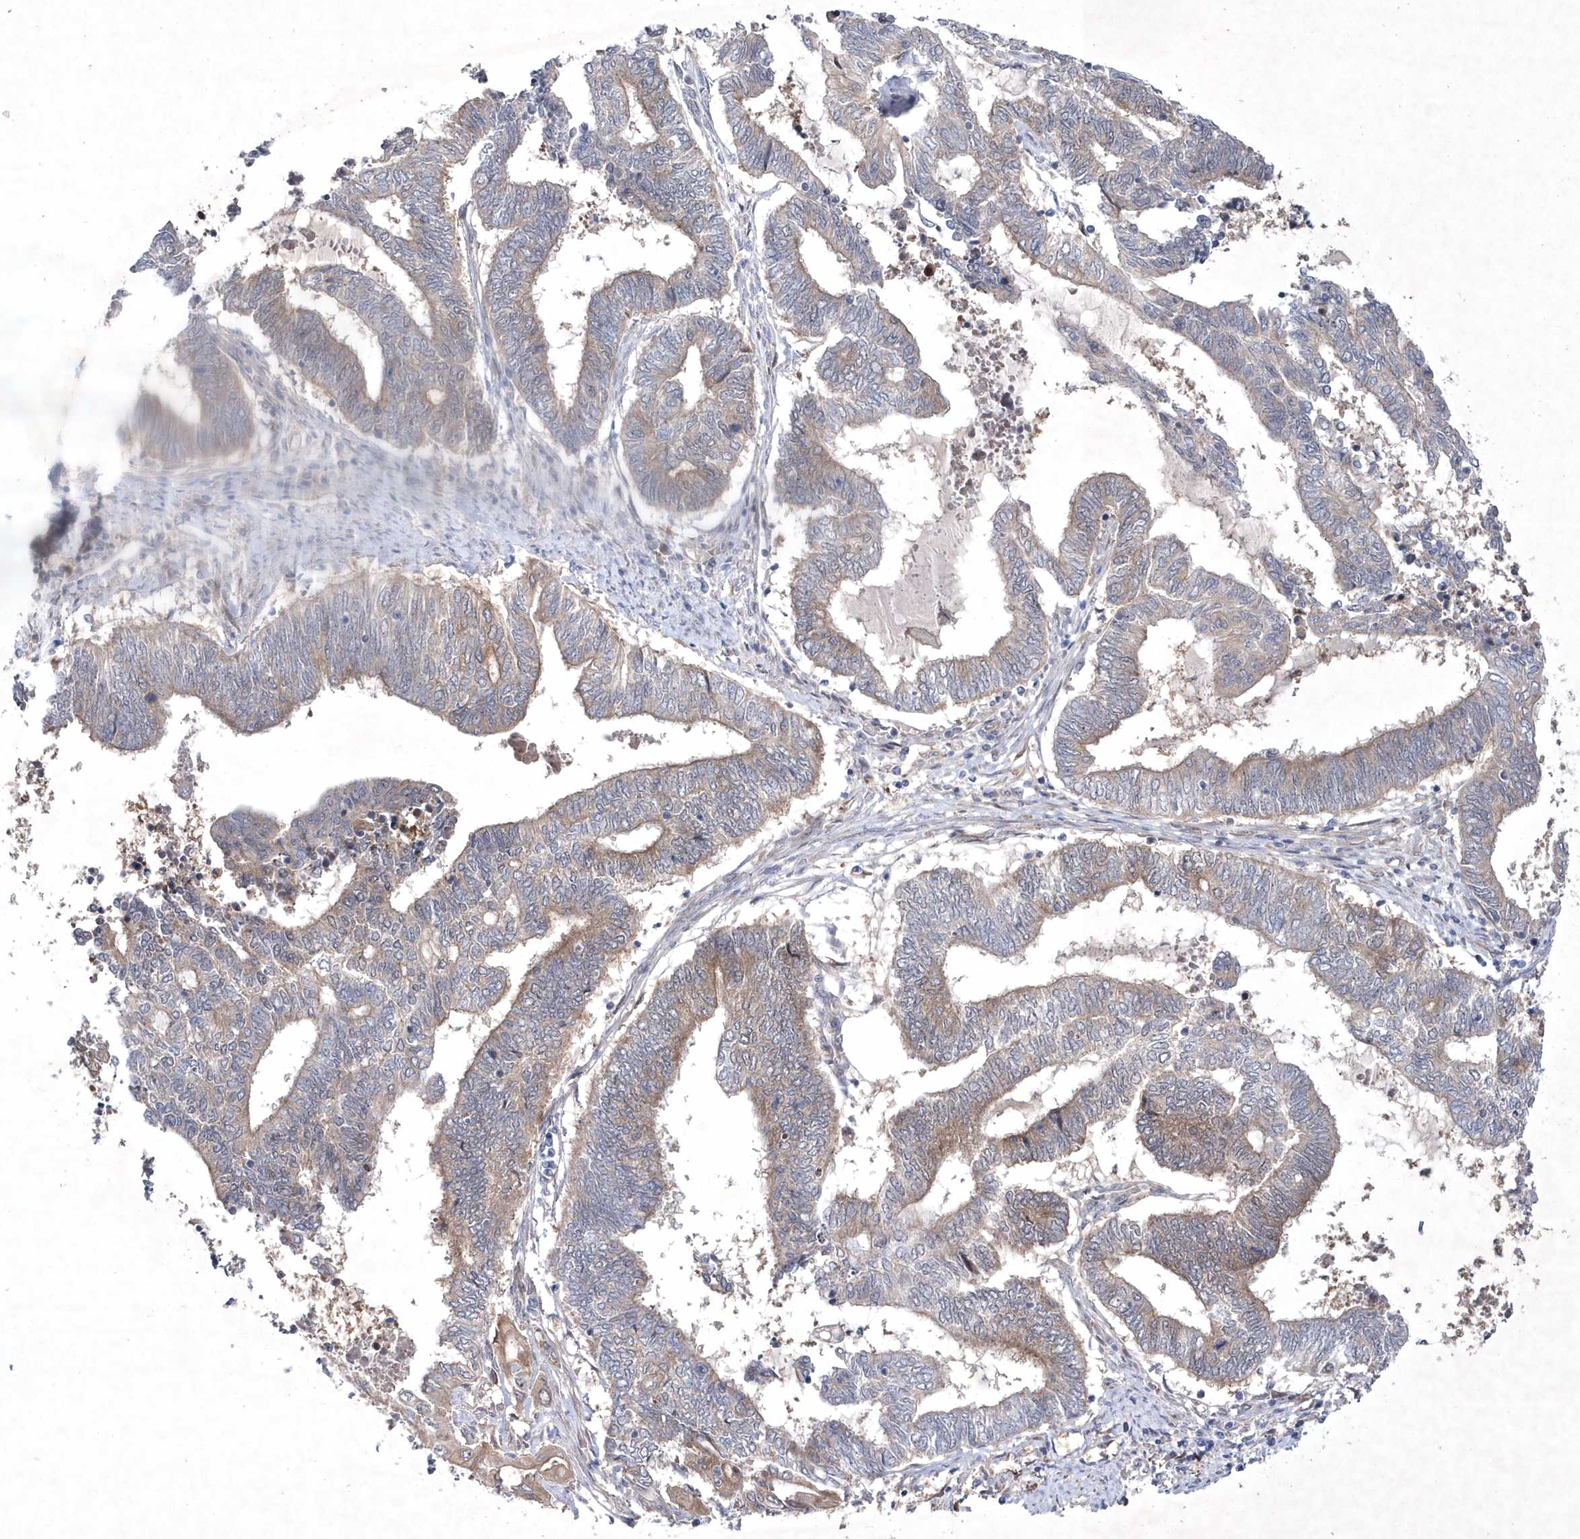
{"staining": {"intensity": "moderate", "quantity": "25%-75%", "location": "cytoplasmic/membranous"}, "tissue": "endometrial cancer", "cell_type": "Tumor cells", "image_type": "cancer", "snomed": [{"axis": "morphology", "description": "Adenocarcinoma, NOS"}, {"axis": "topography", "description": "Uterus"}, {"axis": "topography", "description": "Endometrium"}], "caption": "This is an image of IHC staining of endometrial cancer (adenocarcinoma), which shows moderate expression in the cytoplasmic/membranous of tumor cells.", "gene": "DSPP", "patient": {"sex": "female", "age": 70}}